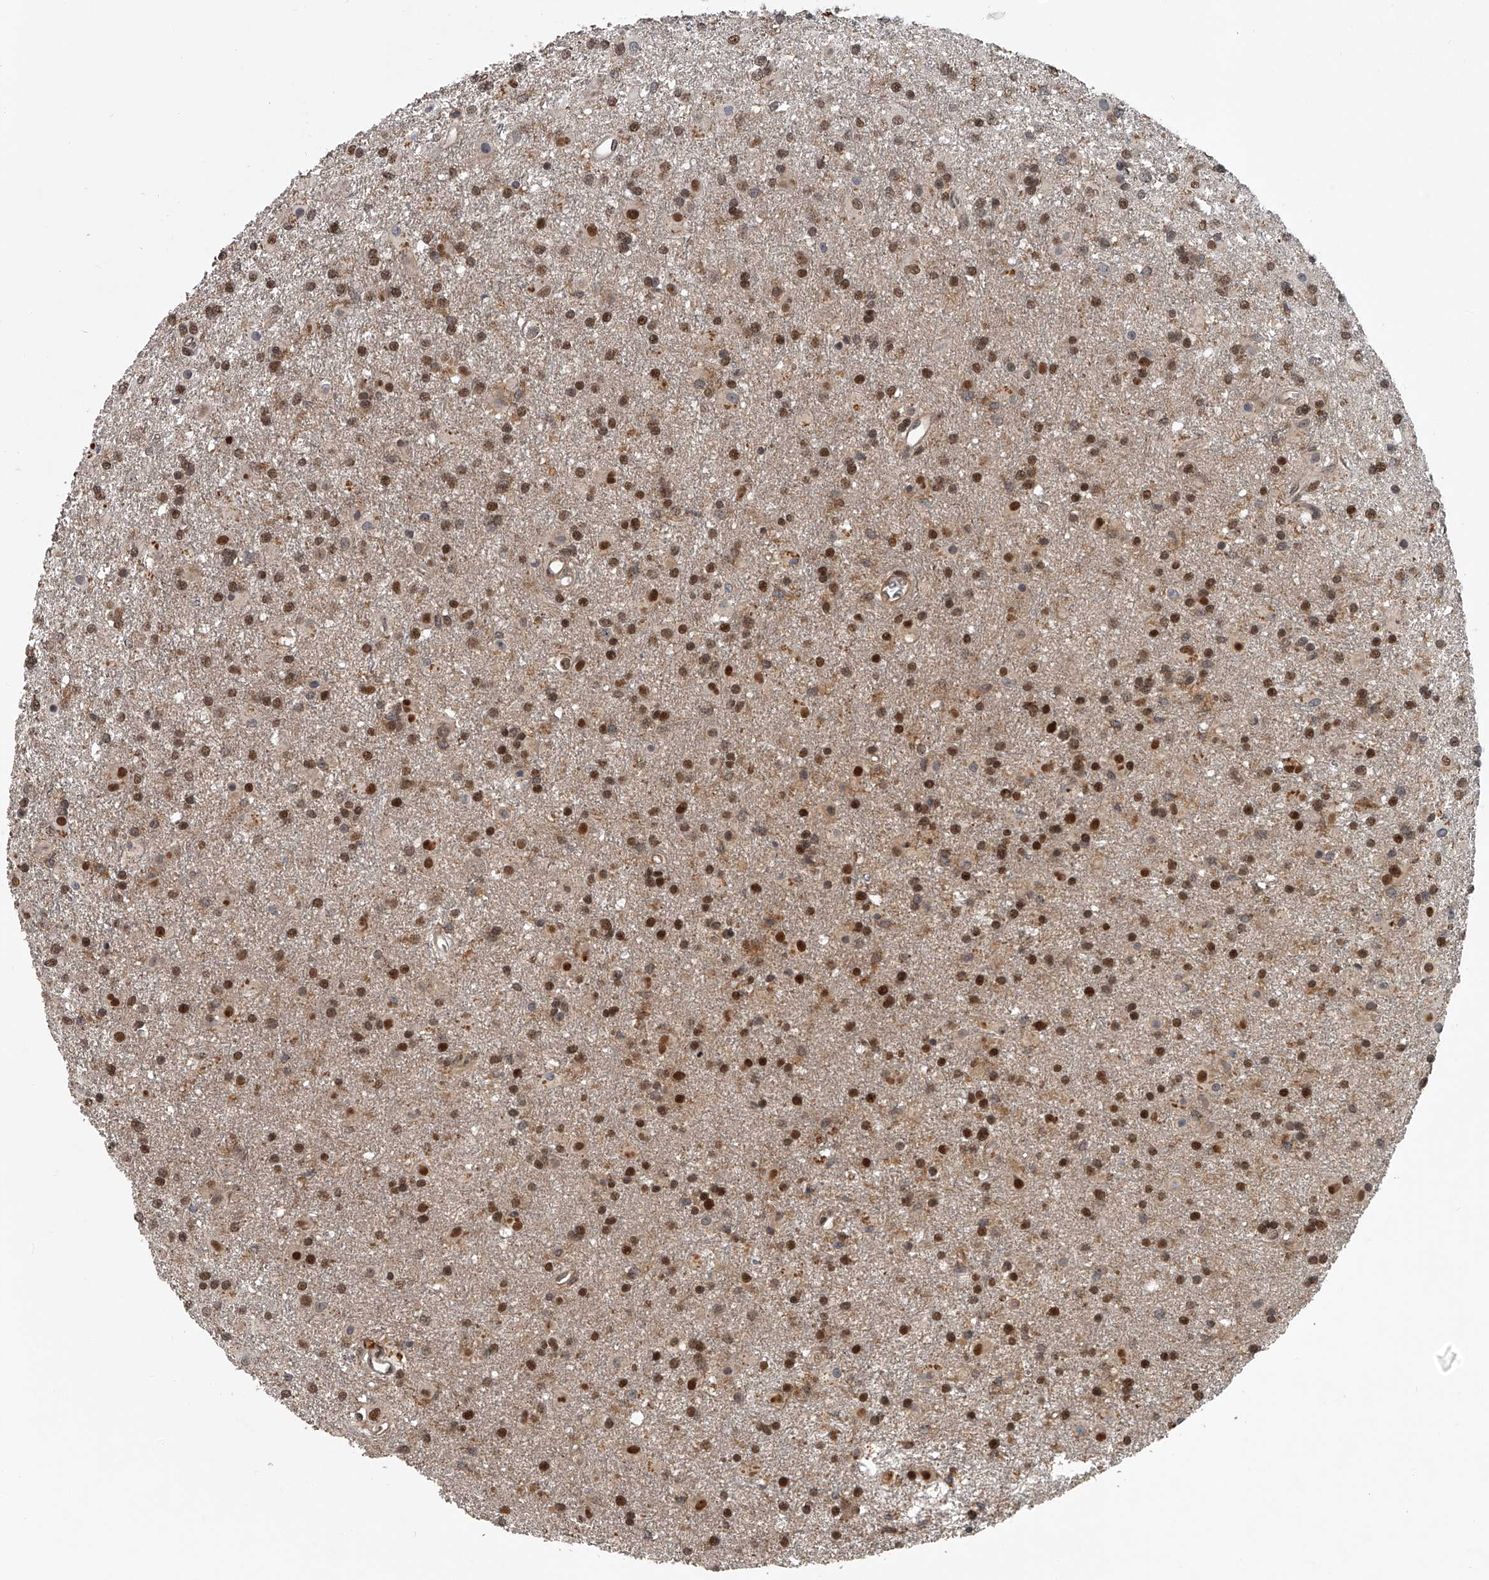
{"staining": {"intensity": "strong", "quantity": ">75%", "location": "nuclear"}, "tissue": "glioma", "cell_type": "Tumor cells", "image_type": "cancer", "snomed": [{"axis": "morphology", "description": "Glioma, malignant, Low grade"}, {"axis": "topography", "description": "Brain"}], "caption": "An image showing strong nuclear staining in about >75% of tumor cells in glioma, as visualized by brown immunohistochemical staining.", "gene": "PLEKHG1", "patient": {"sex": "male", "age": 65}}